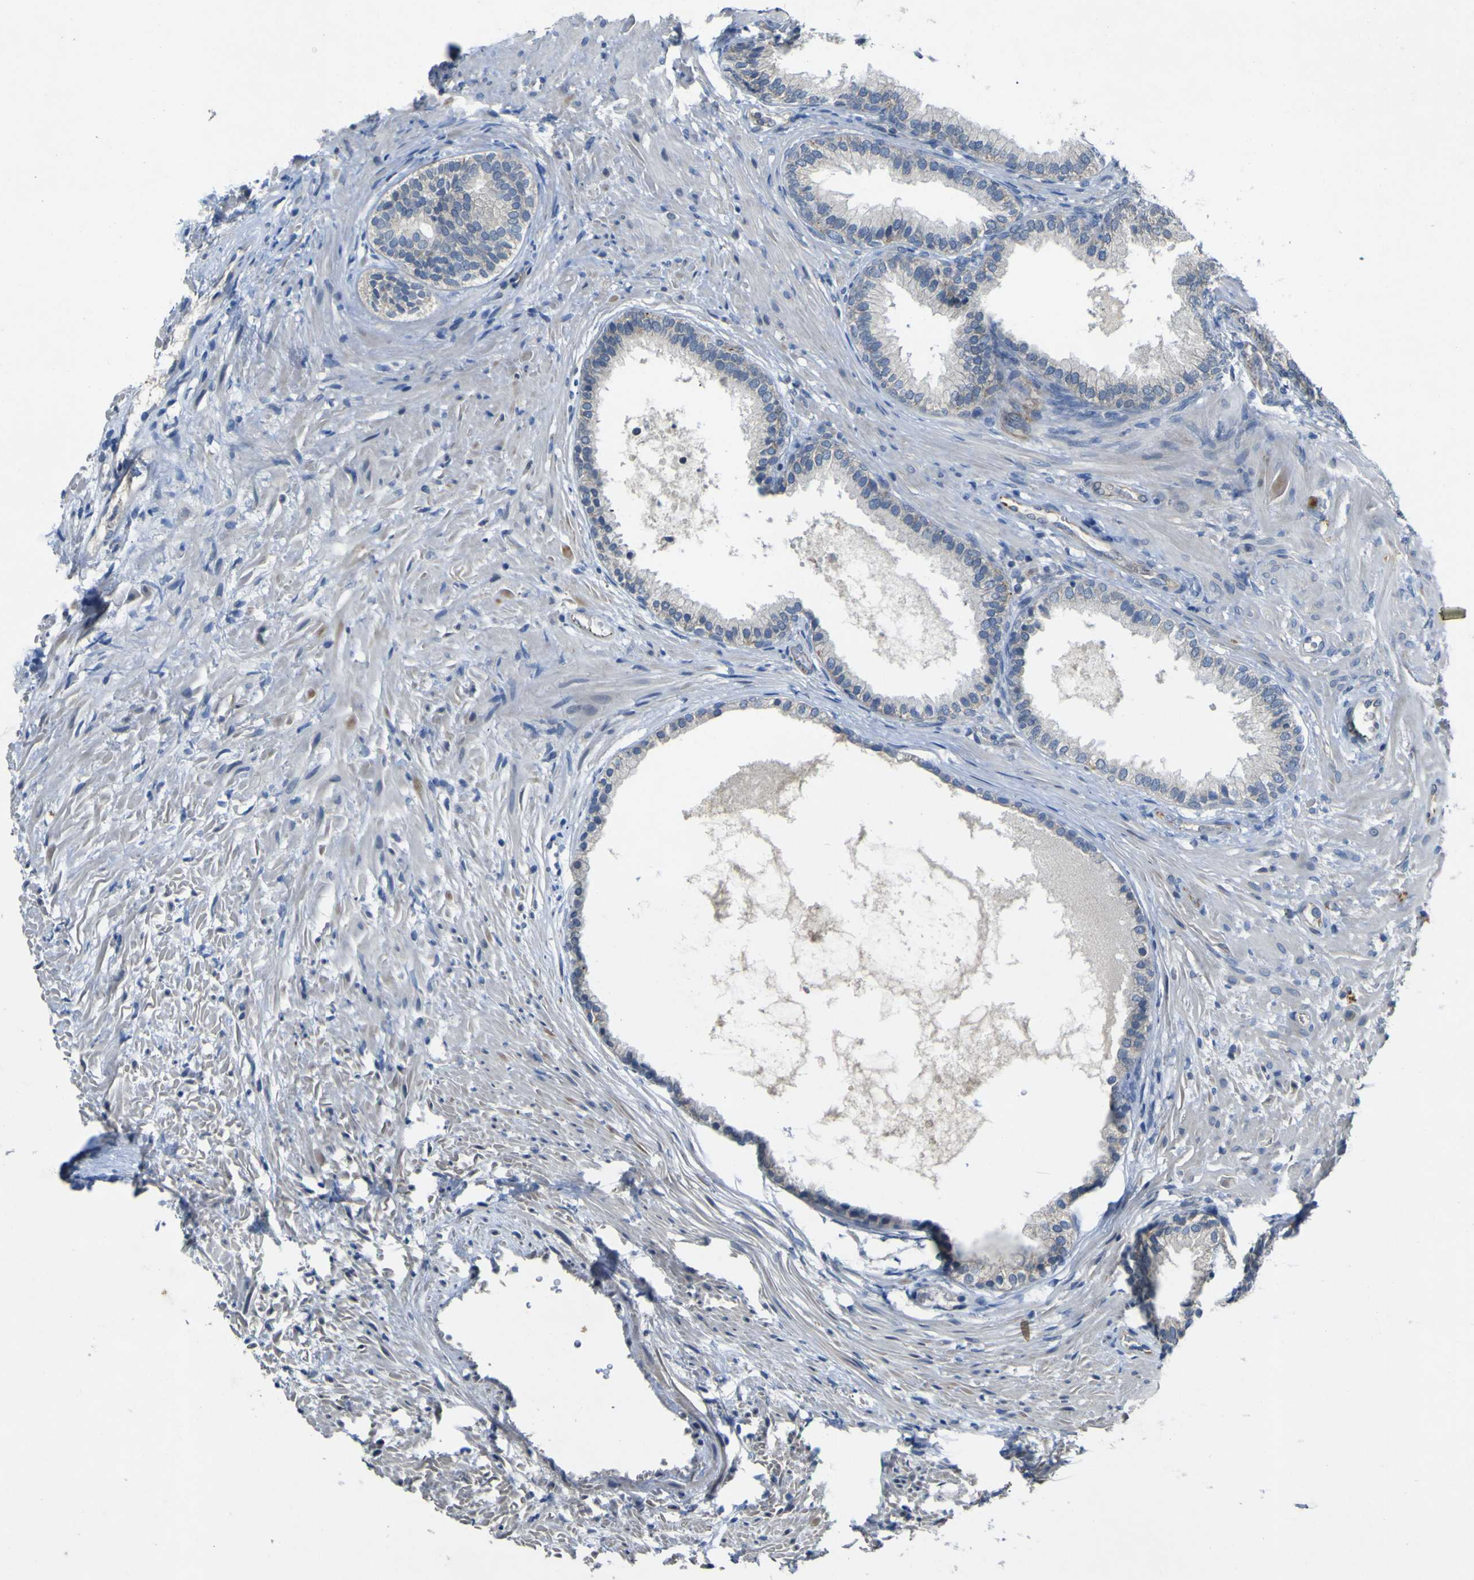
{"staining": {"intensity": "negative", "quantity": "none", "location": "none"}, "tissue": "prostate", "cell_type": "Glandular cells", "image_type": "normal", "snomed": [{"axis": "morphology", "description": "Normal tissue, NOS"}, {"axis": "topography", "description": "Prostate"}], "caption": "IHC photomicrograph of unremarkable prostate stained for a protein (brown), which shows no expression in glandular cells.", "gene": "LDLR", "patient": {"sex": "male", "age": 76}}